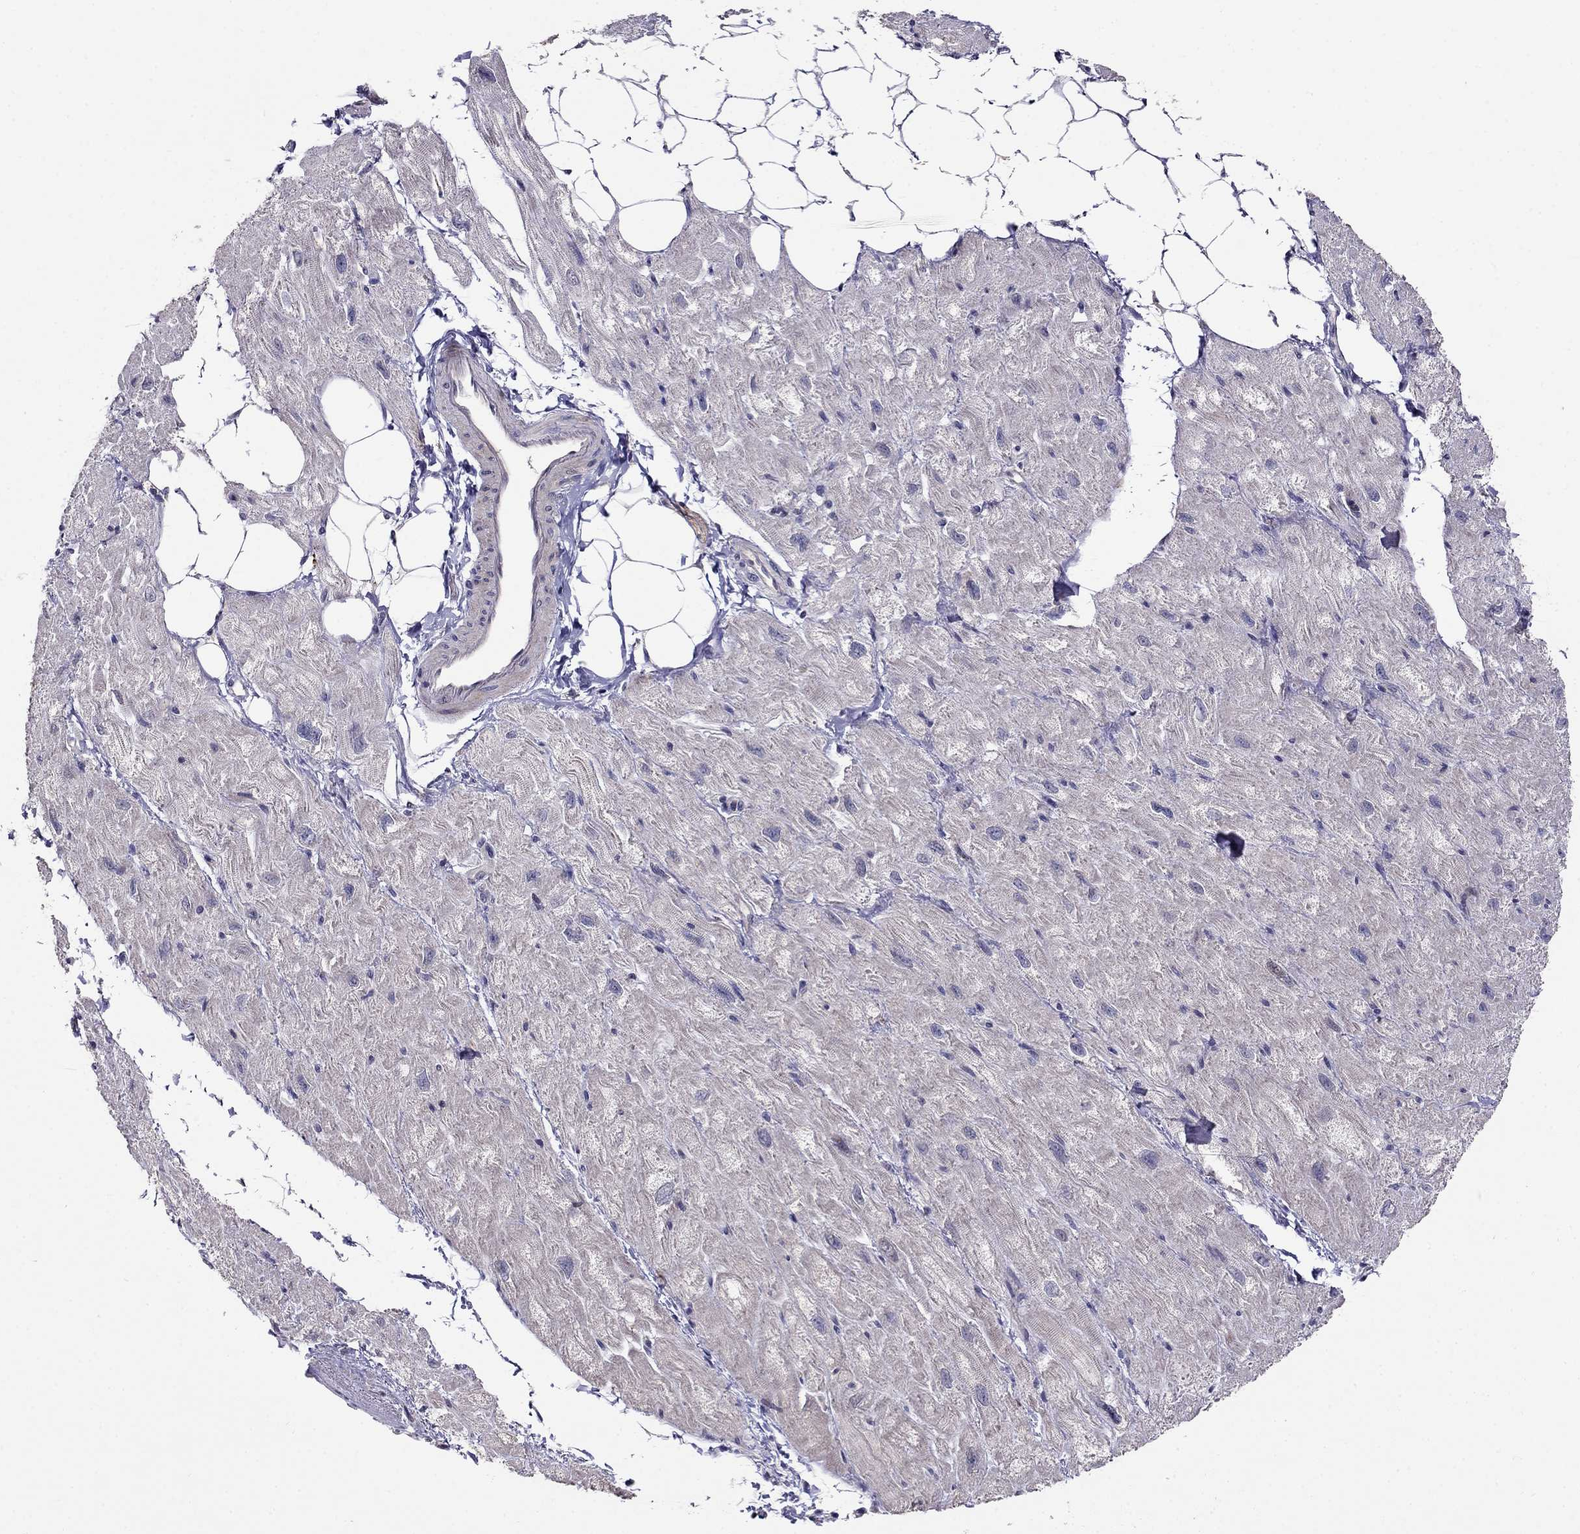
{"staining": {"intensity": "negative", "quantity": "none", "location": "none"}, "tissue": "heart muscle", "cell_type": "Cardiomyocytes", "image_type": "normal", "snomed": [{"axis": "morphology", "description": "Normal tissue, NOS"}, {"axis": "topography", "description": "Heart"}], "caption": "The histopathology image demonstrates no staining of cardiomyocytes in normal heart muscle.", "gene": "MAGEB4", "patient": {"sex": "male", "age": 66}}